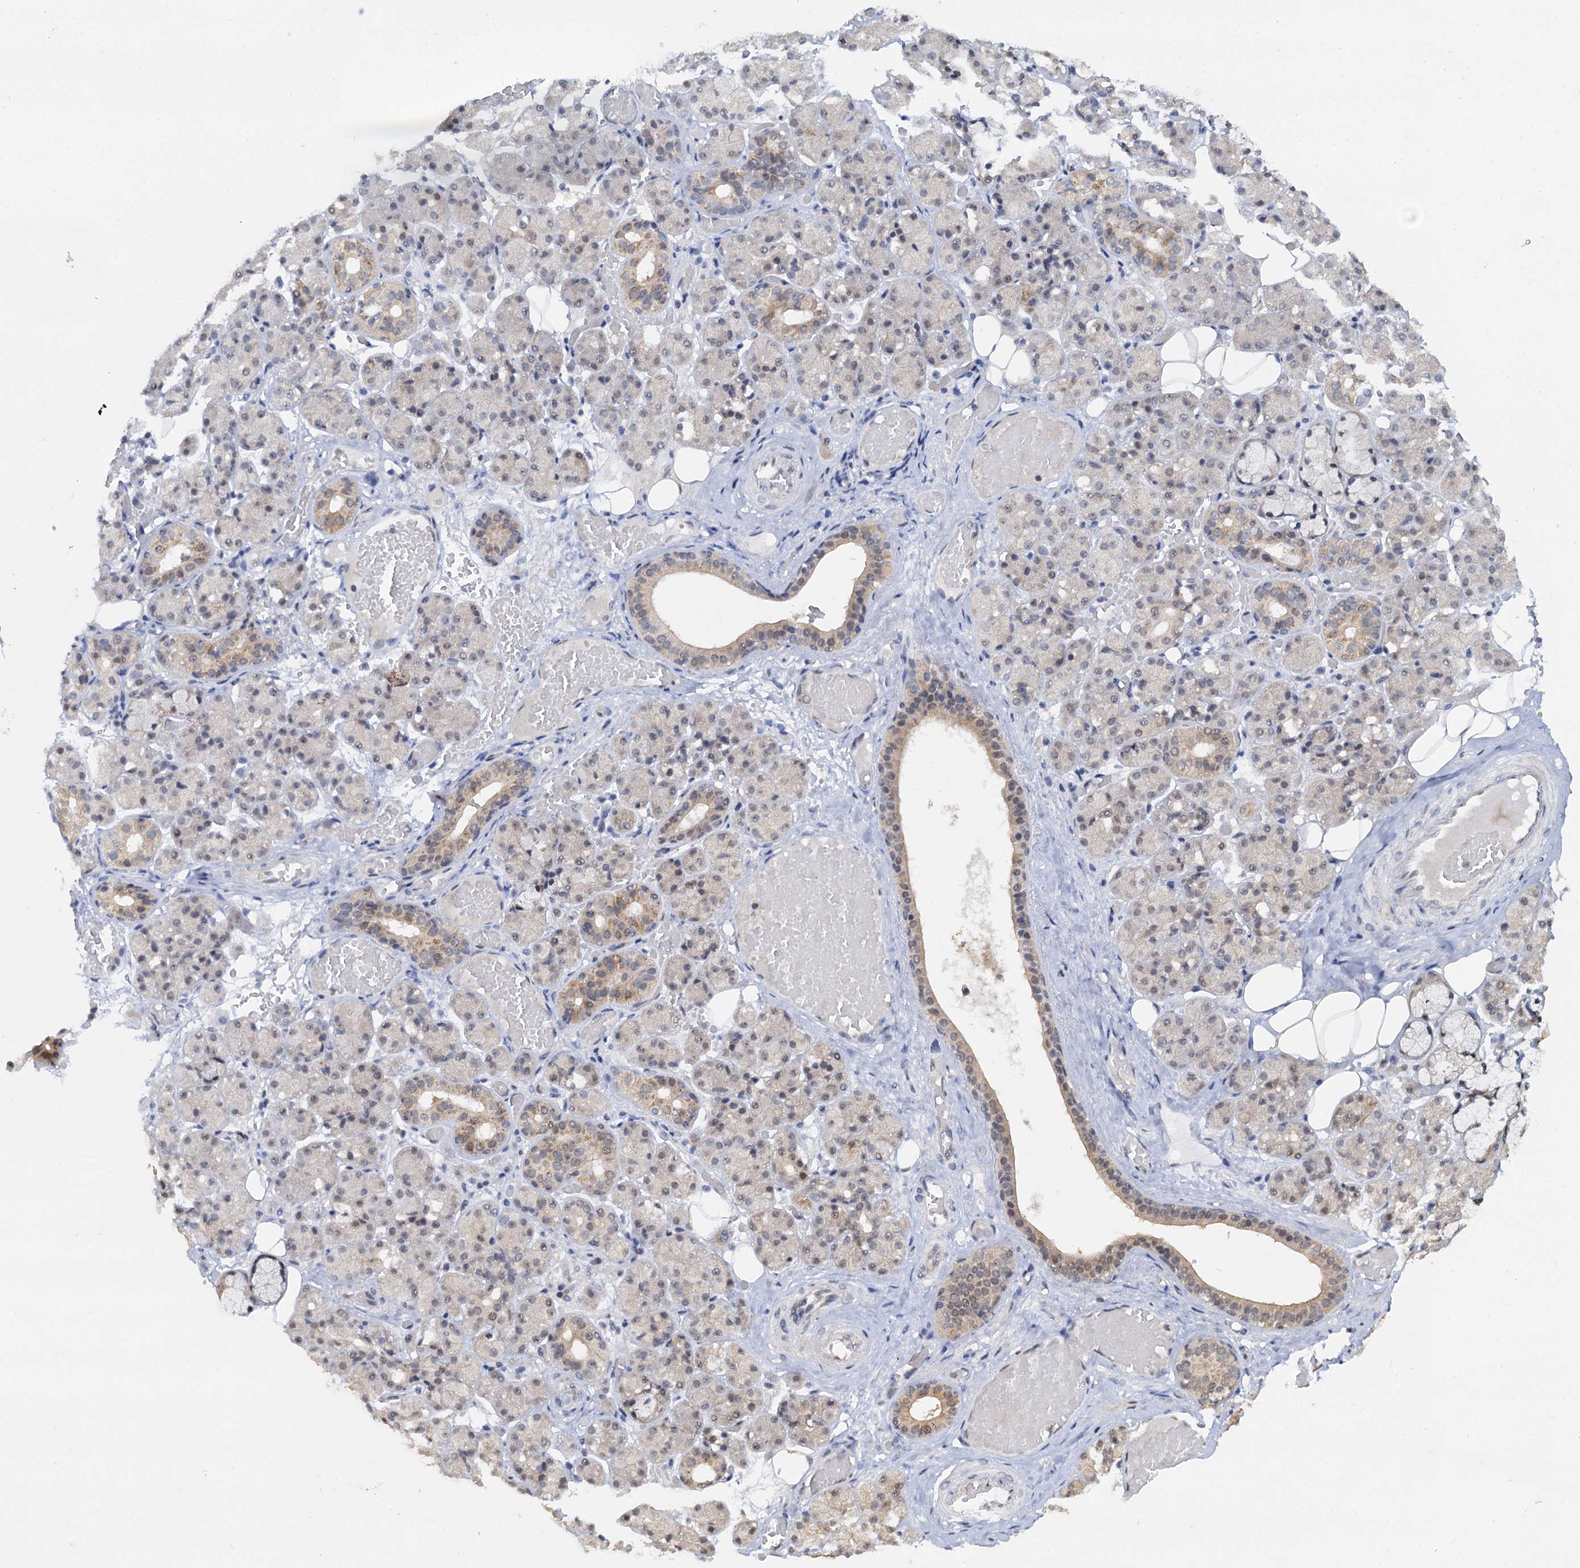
{"staining": {"intensity": "weak", "quantity": "<25%", "location": "cytoplasmic/membranous"}, "tissue": "salivary gland", "cell_type": "Glandular cells", "image_type": "normal", "snomed": [{"axis": "morphology", "description": "Normal tissue, NOS"}, {"axis": "topography", "description": "Salivary gland"}], "caption": "DAB (3,3'-diaminobenzidine) immunohistochemical staining of unremarkable human salivary gland exhibits no significant staining in glandular cells.", "gene": "NAT10", "patient": {"sex": "male", "age": 63}}